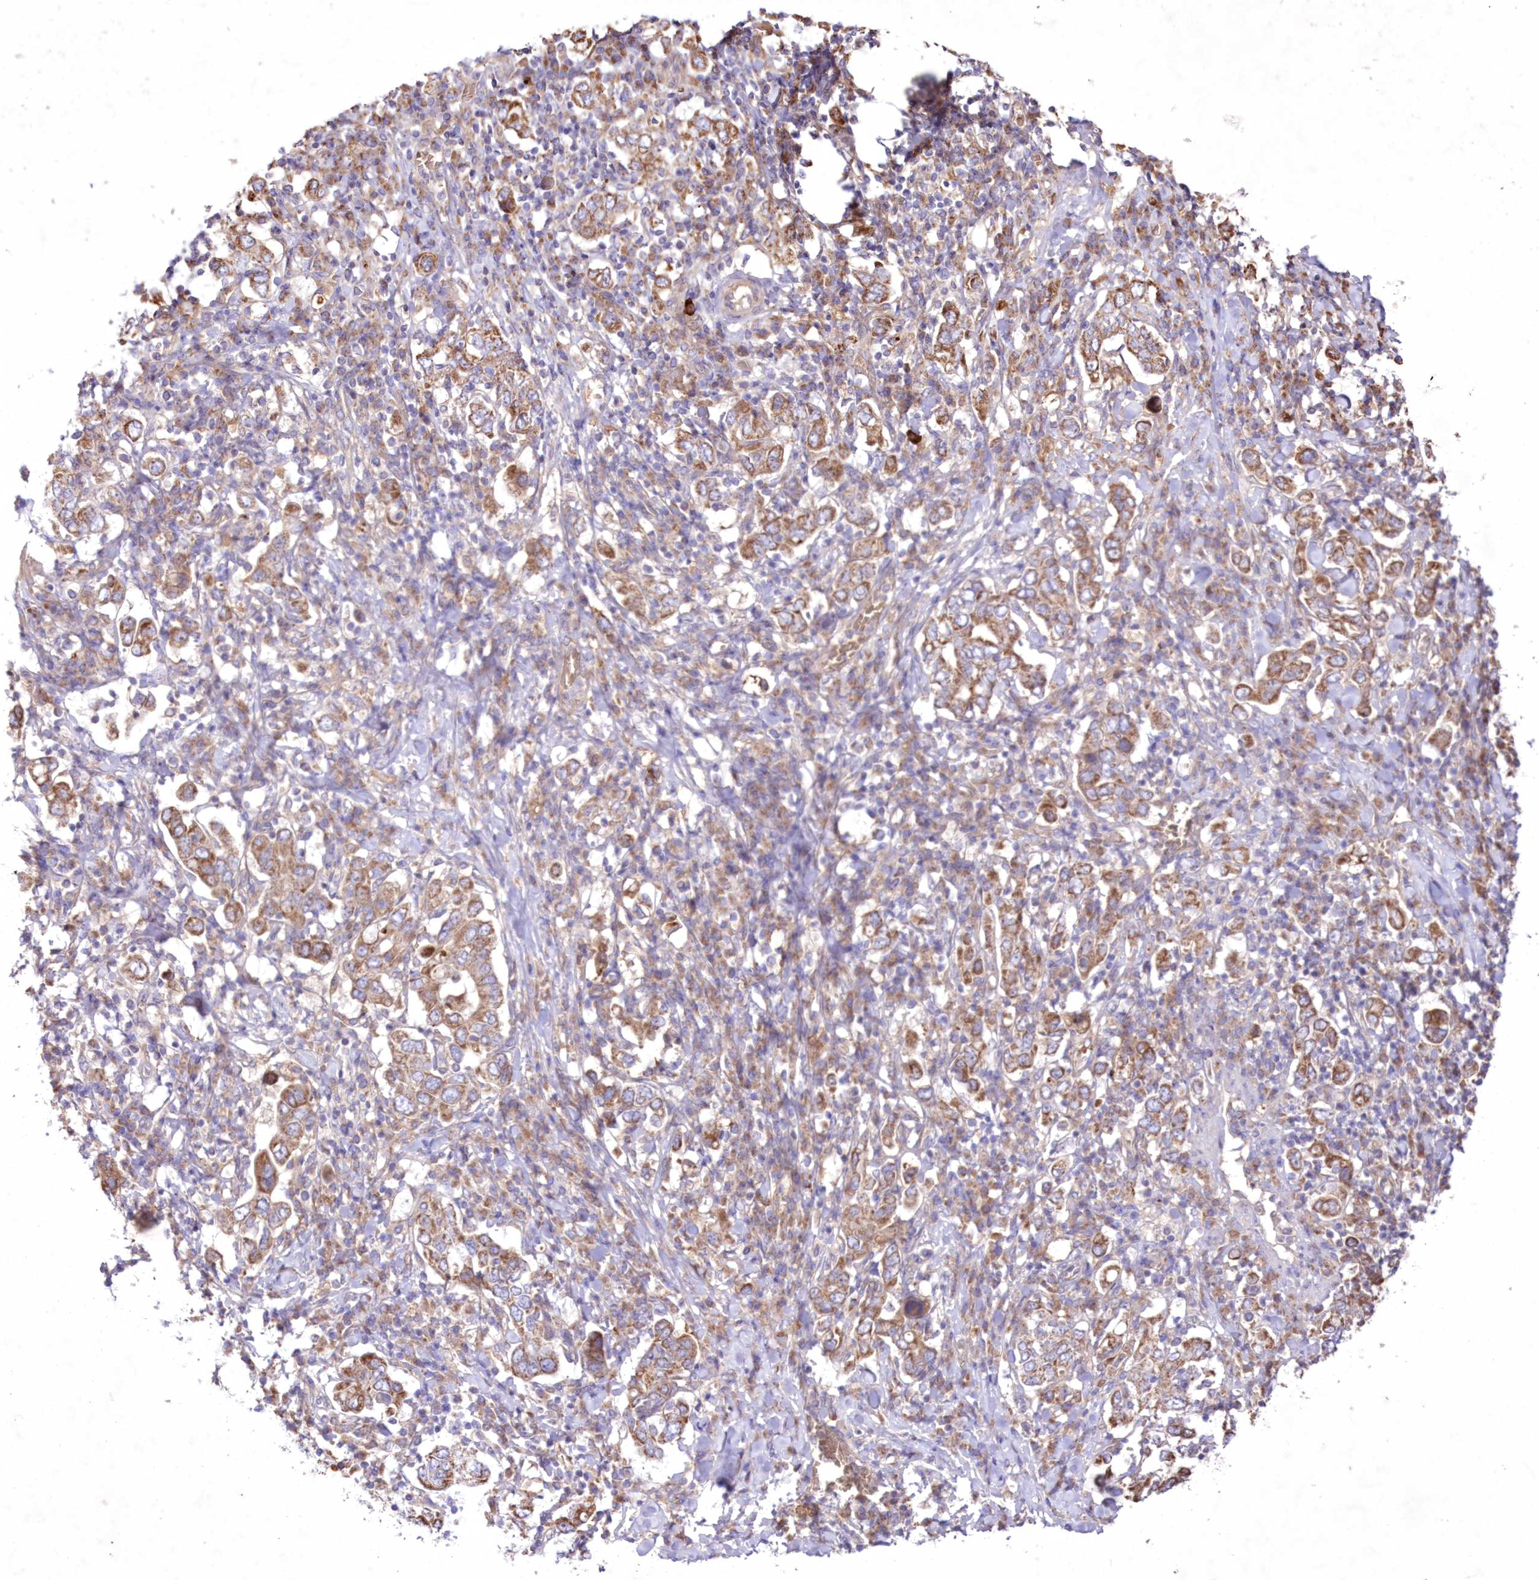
{"staining": {"intensity": "moderate", "quantity": ">75%", "location": "cytoplasmic/membranous"}, "tissue": "stomach cancer", "cell_type": "Tumor cells", "image_type": "cancer", "snomed": [{"axis": "morphology", "description": "Adenocarcinoma, NOS"}, {"axis": "topography", "description": "Stomach, upper"}], "caption": "Tumor cells exhibit medium levels of moderate cytoplasmic/membranous positivity in about >75% of cells in stomach cancer (adenocarcinoma). (DAB (3,3'-diaminobenzidine) = brown stain, brightfield microscopy at high magnification).", "gene": "FCHO2", "patient": {"sex": "male", "age": 62}}